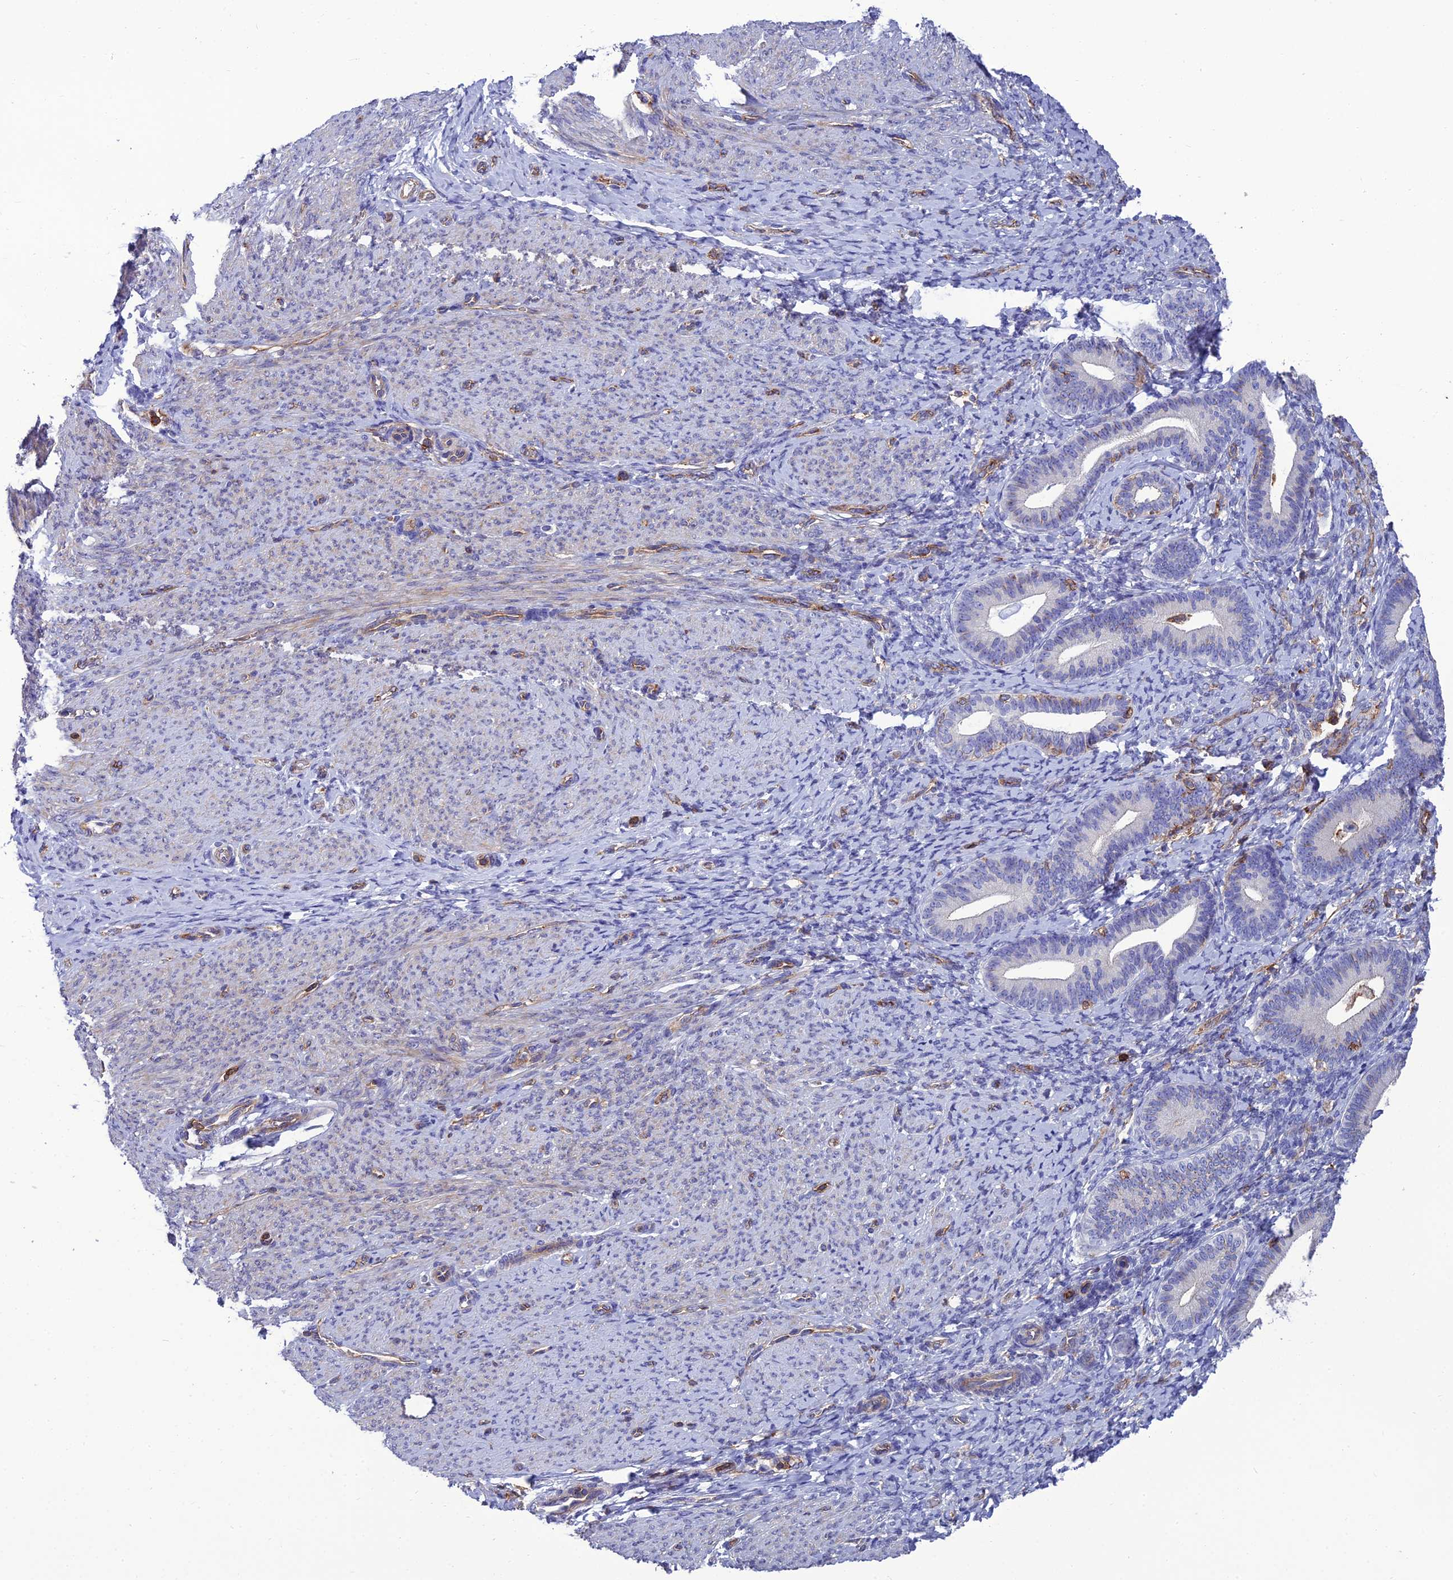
{"staining": {"intensity": "negative", "quantity": "none", "location": "none"}, "tissue": "endometrium", "cell_type": "Cells in endometrial stroma", "image_type": "normal", "snomed": [{"axis": "morphology", "description": "Normal tissue, NOS"}, {"axis": "topography", "description": "Endometrium"}], "caption": "Cells in endometrial stroma show no significant protein positivity in benign endometrium. (Brightfield microscopy of DAB (3,3'-diaminobenzidine) IHC at high magnification).", "gene": "PPP1R18", "patient": {"sex": "female", "age": 65}}